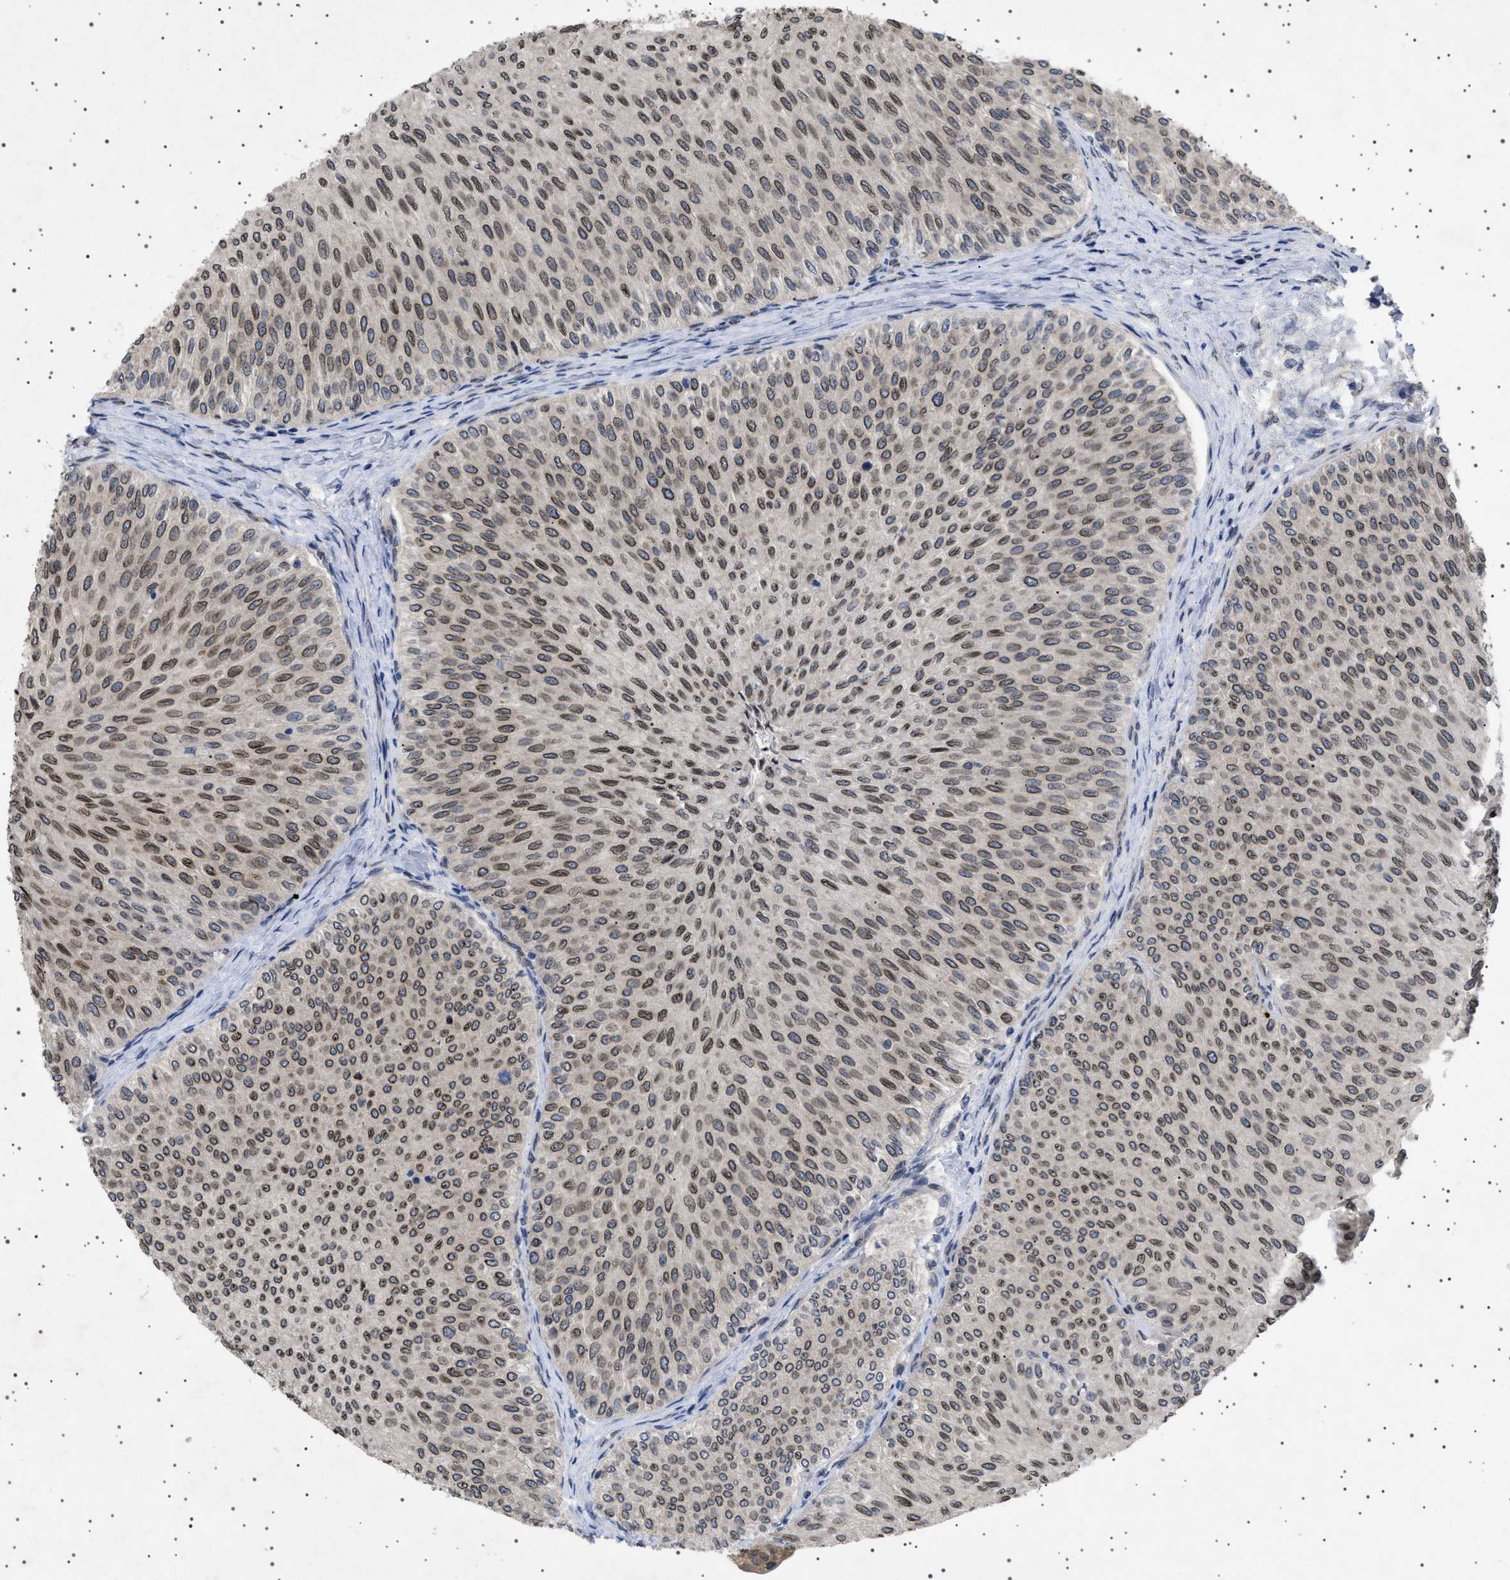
{"staining": {"intensity": "strong", "quantity": ">75%", "location": "cytoplasmic/membranous,nuclear"}, "tissue": "urothelial cancer", "cell_type": "Tumor cells", "image_type": "cancer", "snomed": [{"axis": "morphology", "description": "Urothelial carcinoma, Low grade"}, {"axis": "topography", "description": "Urinary bladder"}], "caption": "A histopathology image showing strong cytoplasmic/membranous and nuclear positivity in approximately >75% of tumor cells in urothelial cancer, as visualized by brown immunohistochemical staining.", "gene": "NUP93", "patient": {"sex": "male", "age": 78}}